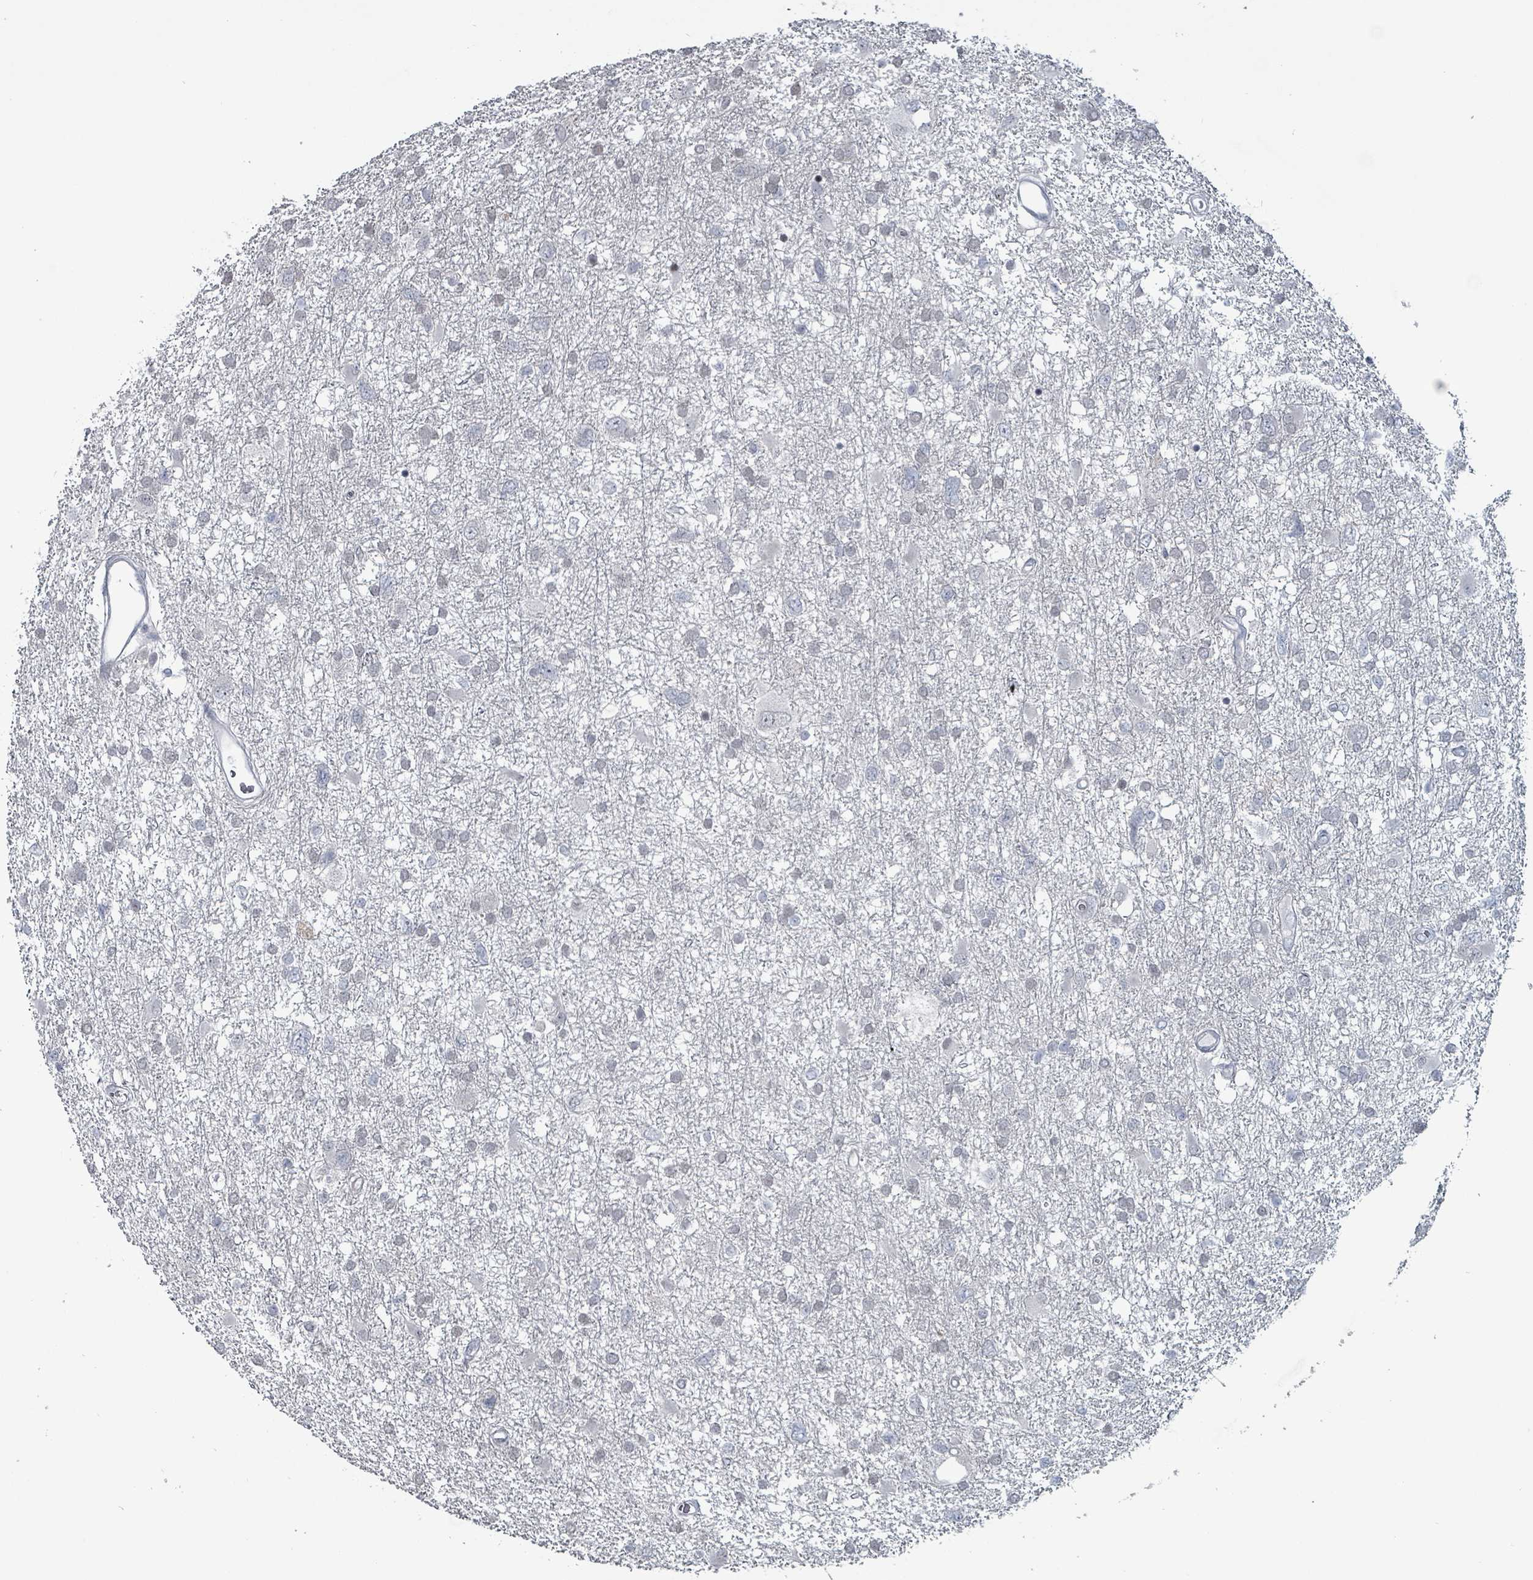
{"staining": {"intensity": "negative", "quantity": "none", "location": "none"}, "tissue": "glioma", "cell_type": "Tumor cells", "image_type": "cancer", "snomed": [{"axis": "morphology", "description": "Glioma, malignant, High grade"}, {"axis": "topography", "description": "Brain"}], "caption": "High power microscopy micrograph of an immunohistochemistry micrograph of glioma, revealing no significant expression in tumor cells.", "gene": "BIVM", "patient": {"sex": "male", "age": 61}}